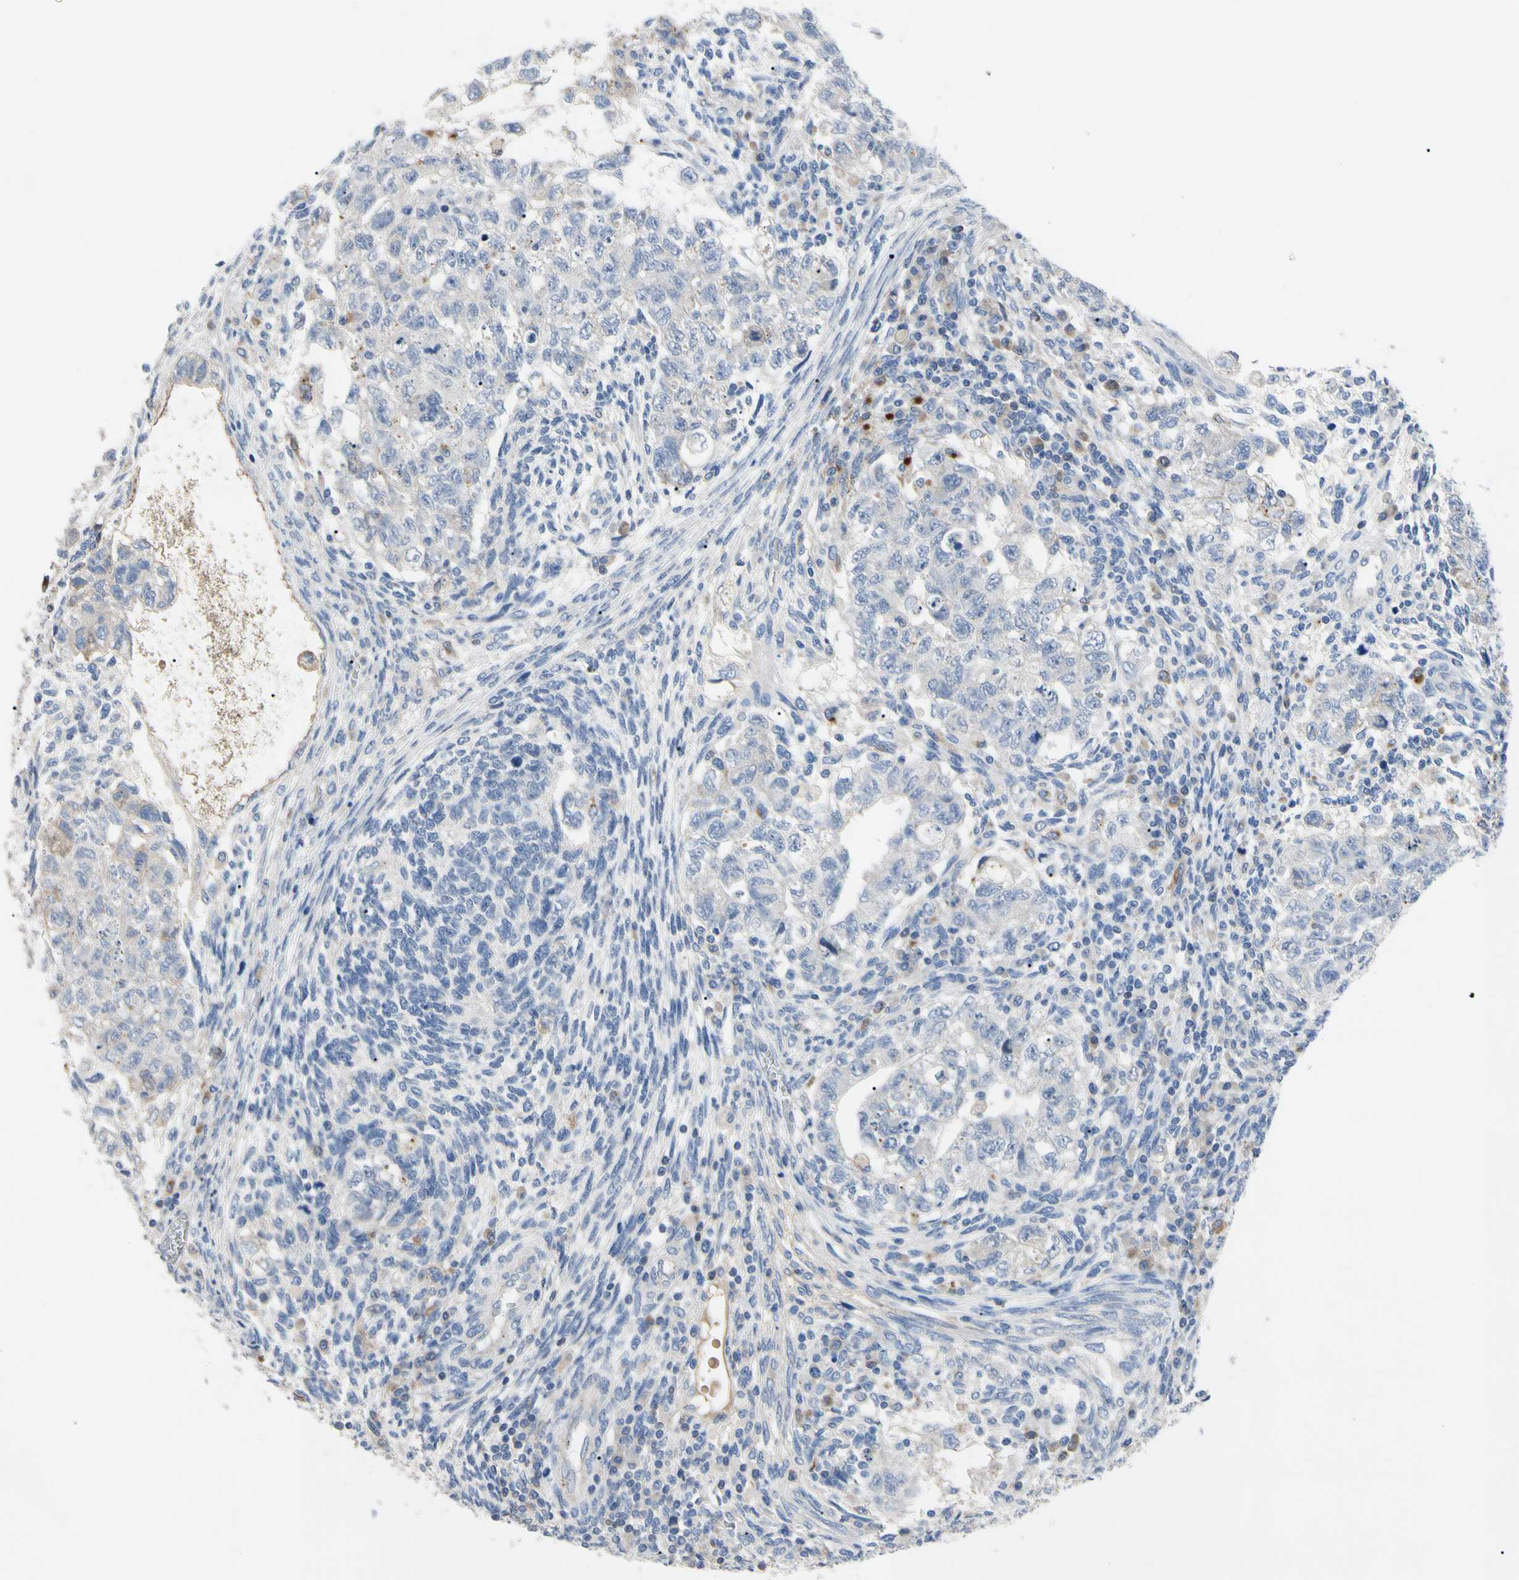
{"staining": {"intensity": "negative", "quantity": "none", "location": "none"}, "tissue": "testis cancer", "cell_type": "Tumor cells", "image_type": "cancer", "snomed": [{"axis": "morphology", "description": "Normal tissue, NOS"}, {"axis": "morphology", "description": "Carcinoma, Embryonal, NOS"}, {"axis": "topography", "description": "Testis"}], "caption": "DAB immunohistochemical staining of human testis cancer shows no significant positivity in tumor cells.", "gene": "RETSAT", "patient": {"sex": "male", "age": 36}}